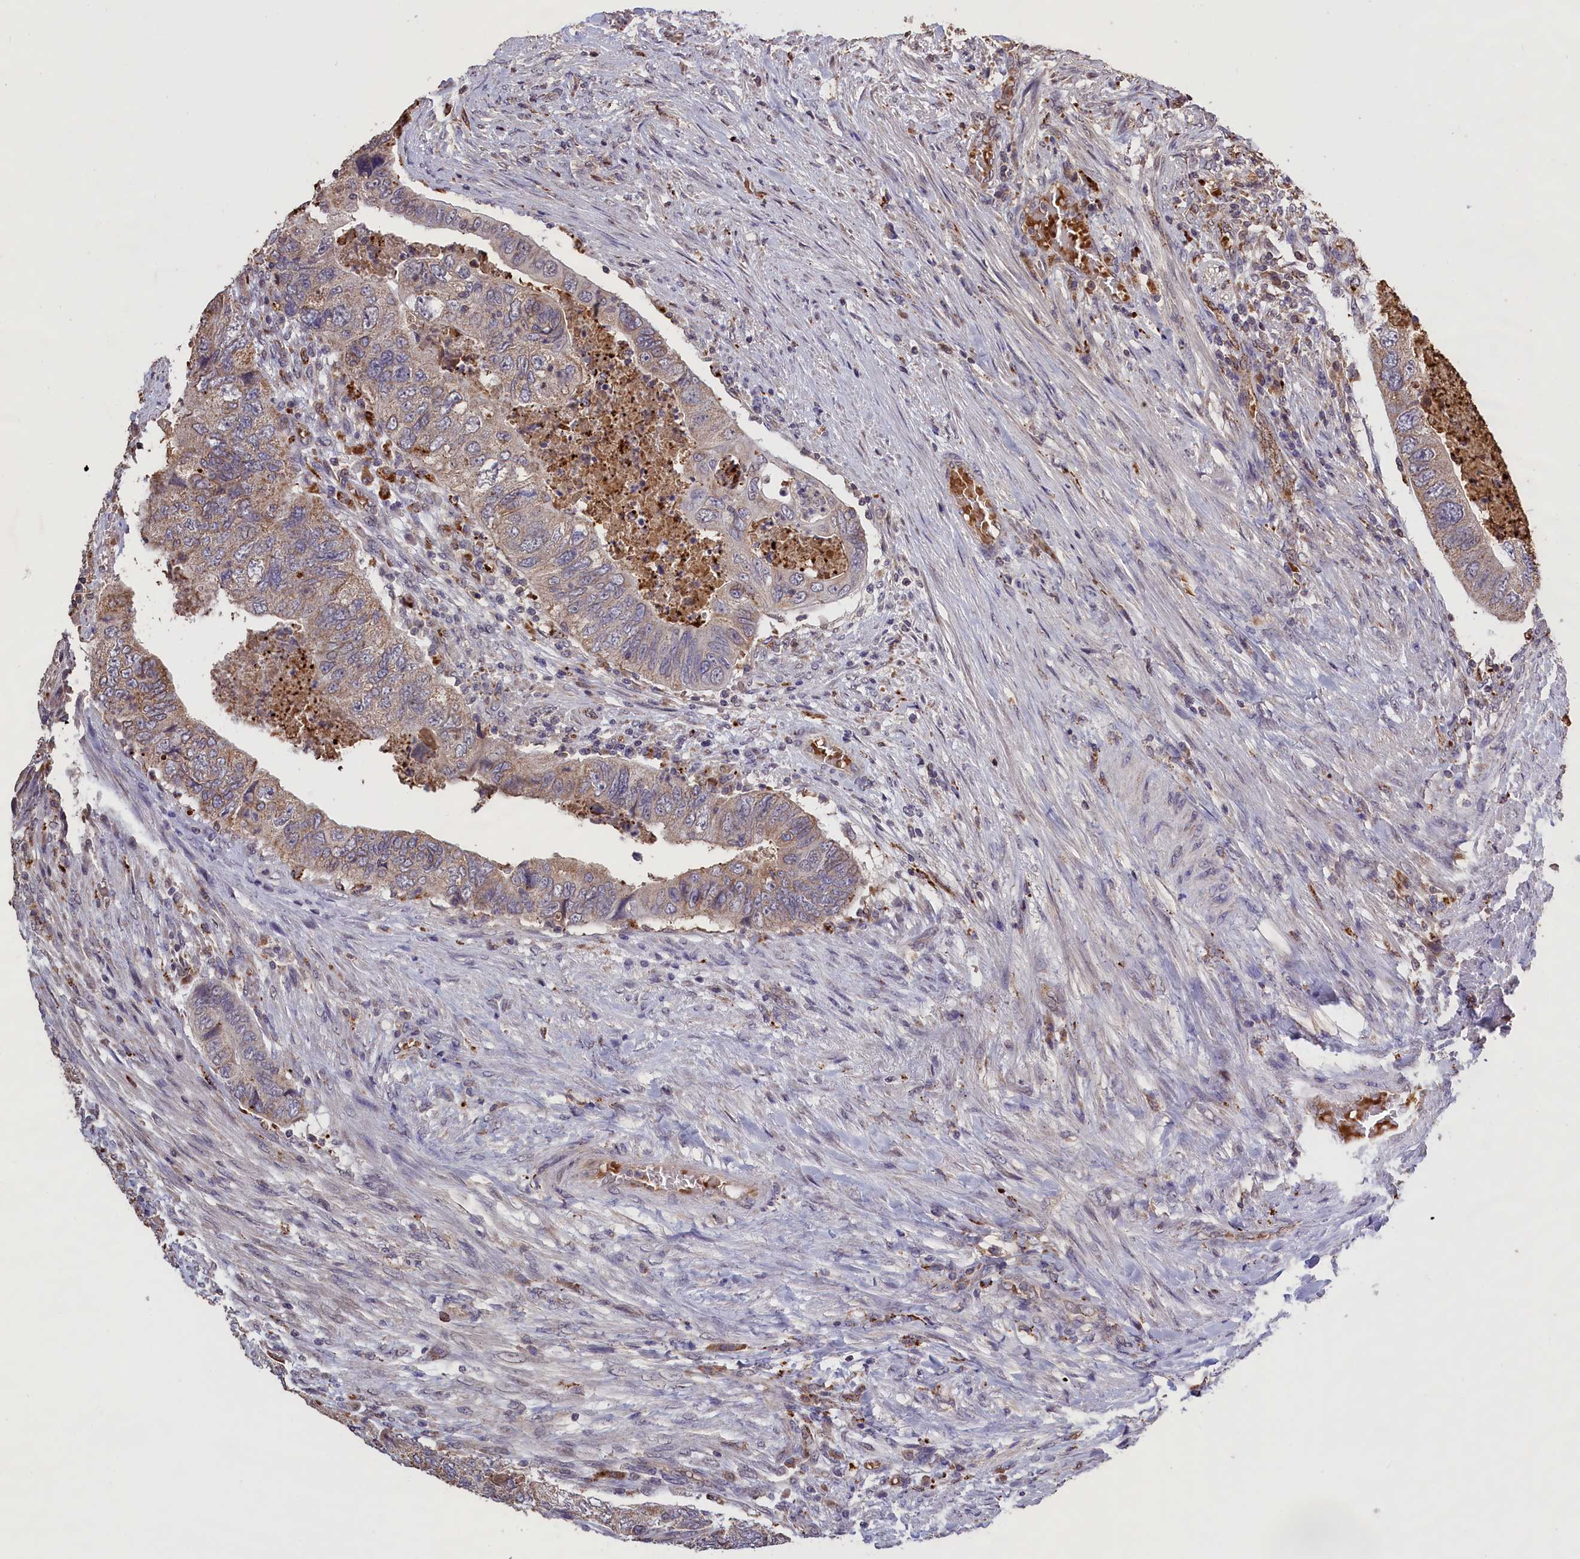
{"staining": {"intensity": "weak", "quantity": "25%-75%", "location": "cytoplasmic/membranous"}, "tissue": "colorectal cancer", "cell_type": "Tumor cells", "image_type": "cancer", "snomed": [{"axis": "morphology", "description": "Adenocarcinoma, NOS"}, {"axis": "topography", "description": "Rectum"}], "caption": "Colorectal cancer was stained to show a protein in brown. There is low levels of weak cytoplasmic/membranous positivity in approximately 25%-75% of tumor cells. The protein of interest is stained brown, and the nuclei are stained in blue (DAB IHC with brightfield microscopy, high magnification).", "gene": "CLRN2", "patient": {"sex": "male", "age": 63}}